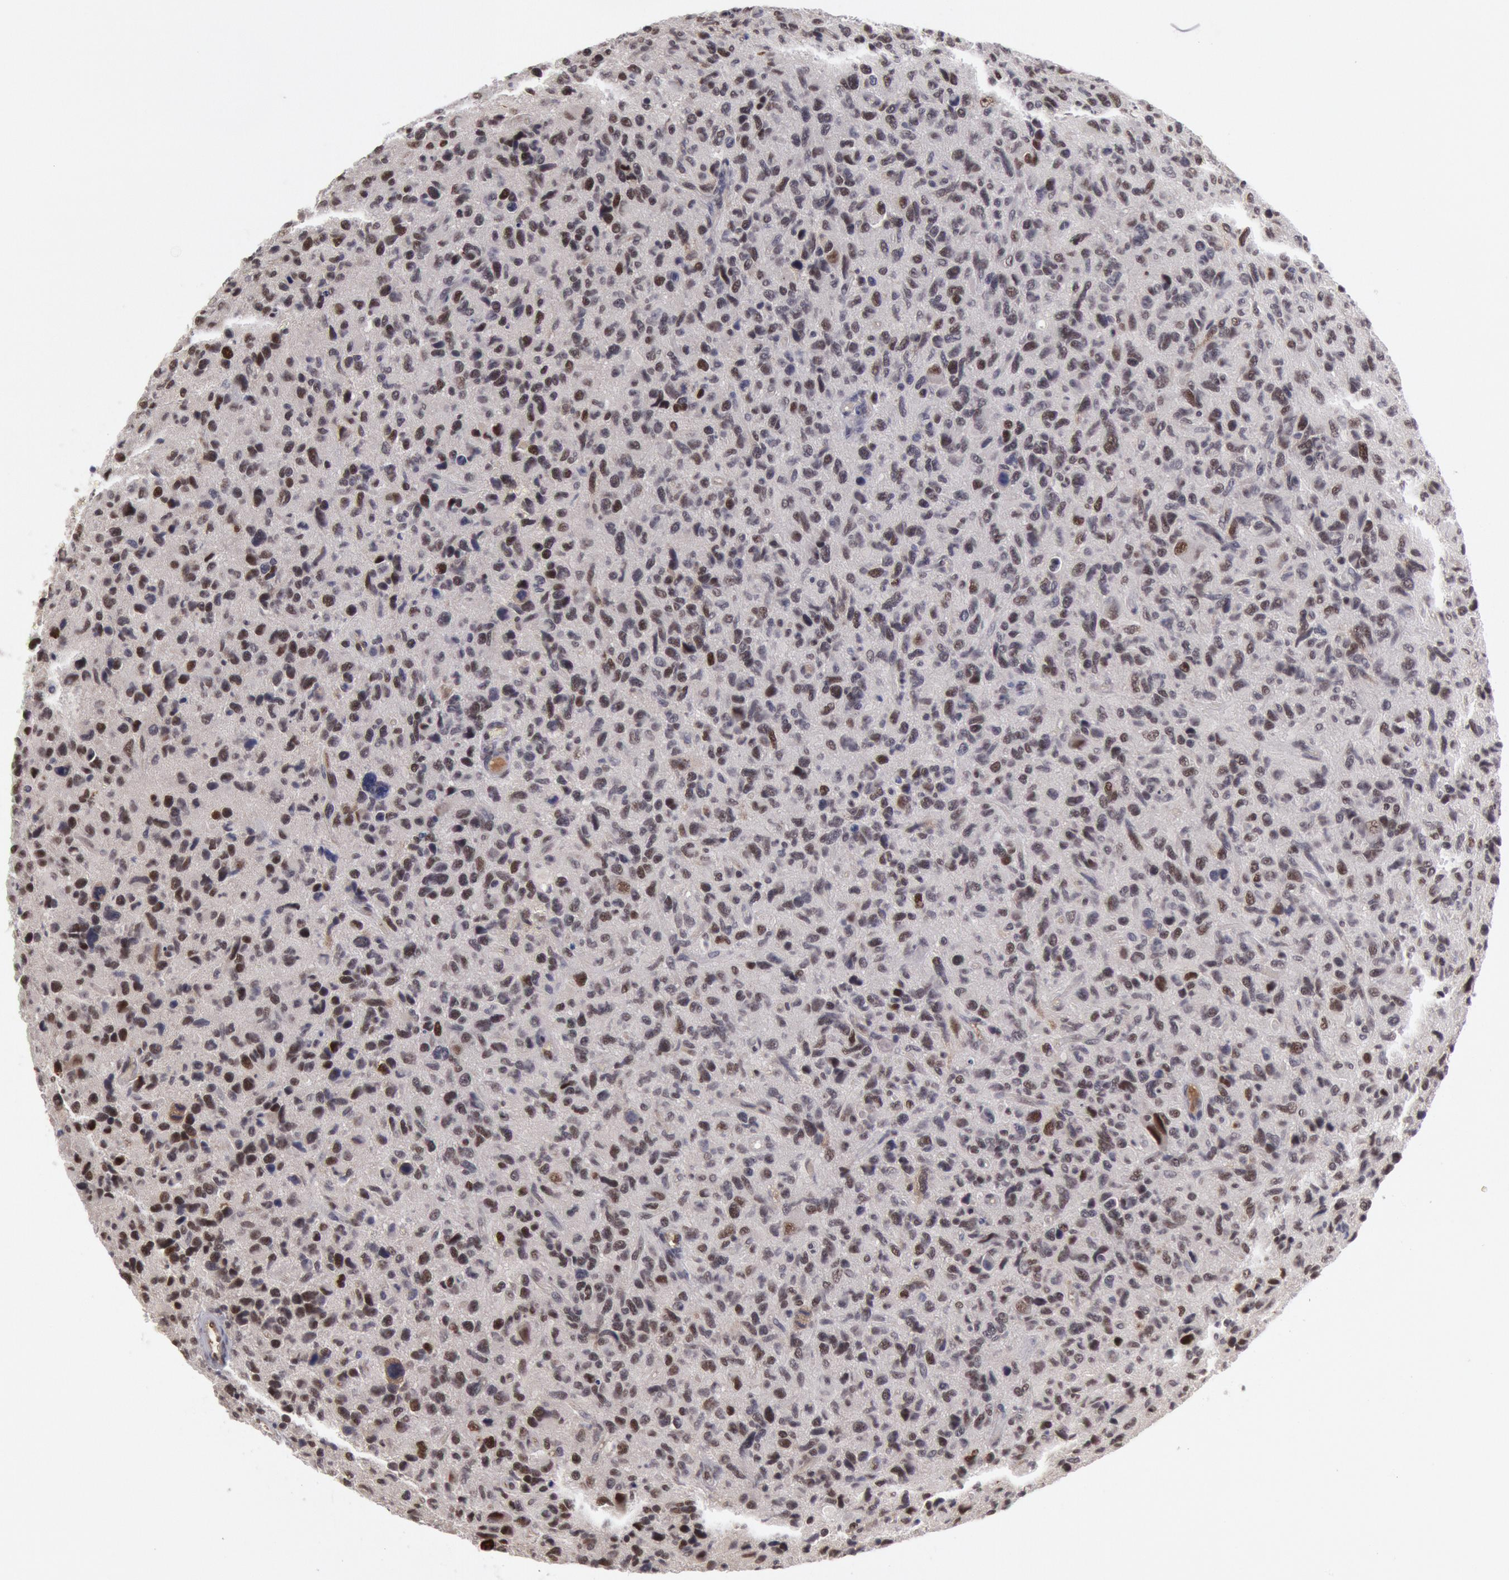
{"staining": {"intensity": "weak", "quantity": "25%-75%", "location": "nuclear"}, "tissue": "glioma", "cell_type": "Tumor cells", "image_type": "cancer", "snomed": [{"axis": "morphology", "description": "Glioma, malignant, High grade"}, {"axis": "topography", "description": "Brain"}], "caption": "Malignant glioma (high-grade) stained with a brown dye reveals weak nuclear positive positivity in approximately 25%-75% of tumor cells.", "gene": "PPP4R3B", "patient": {"sex": "female", "age": 60}}